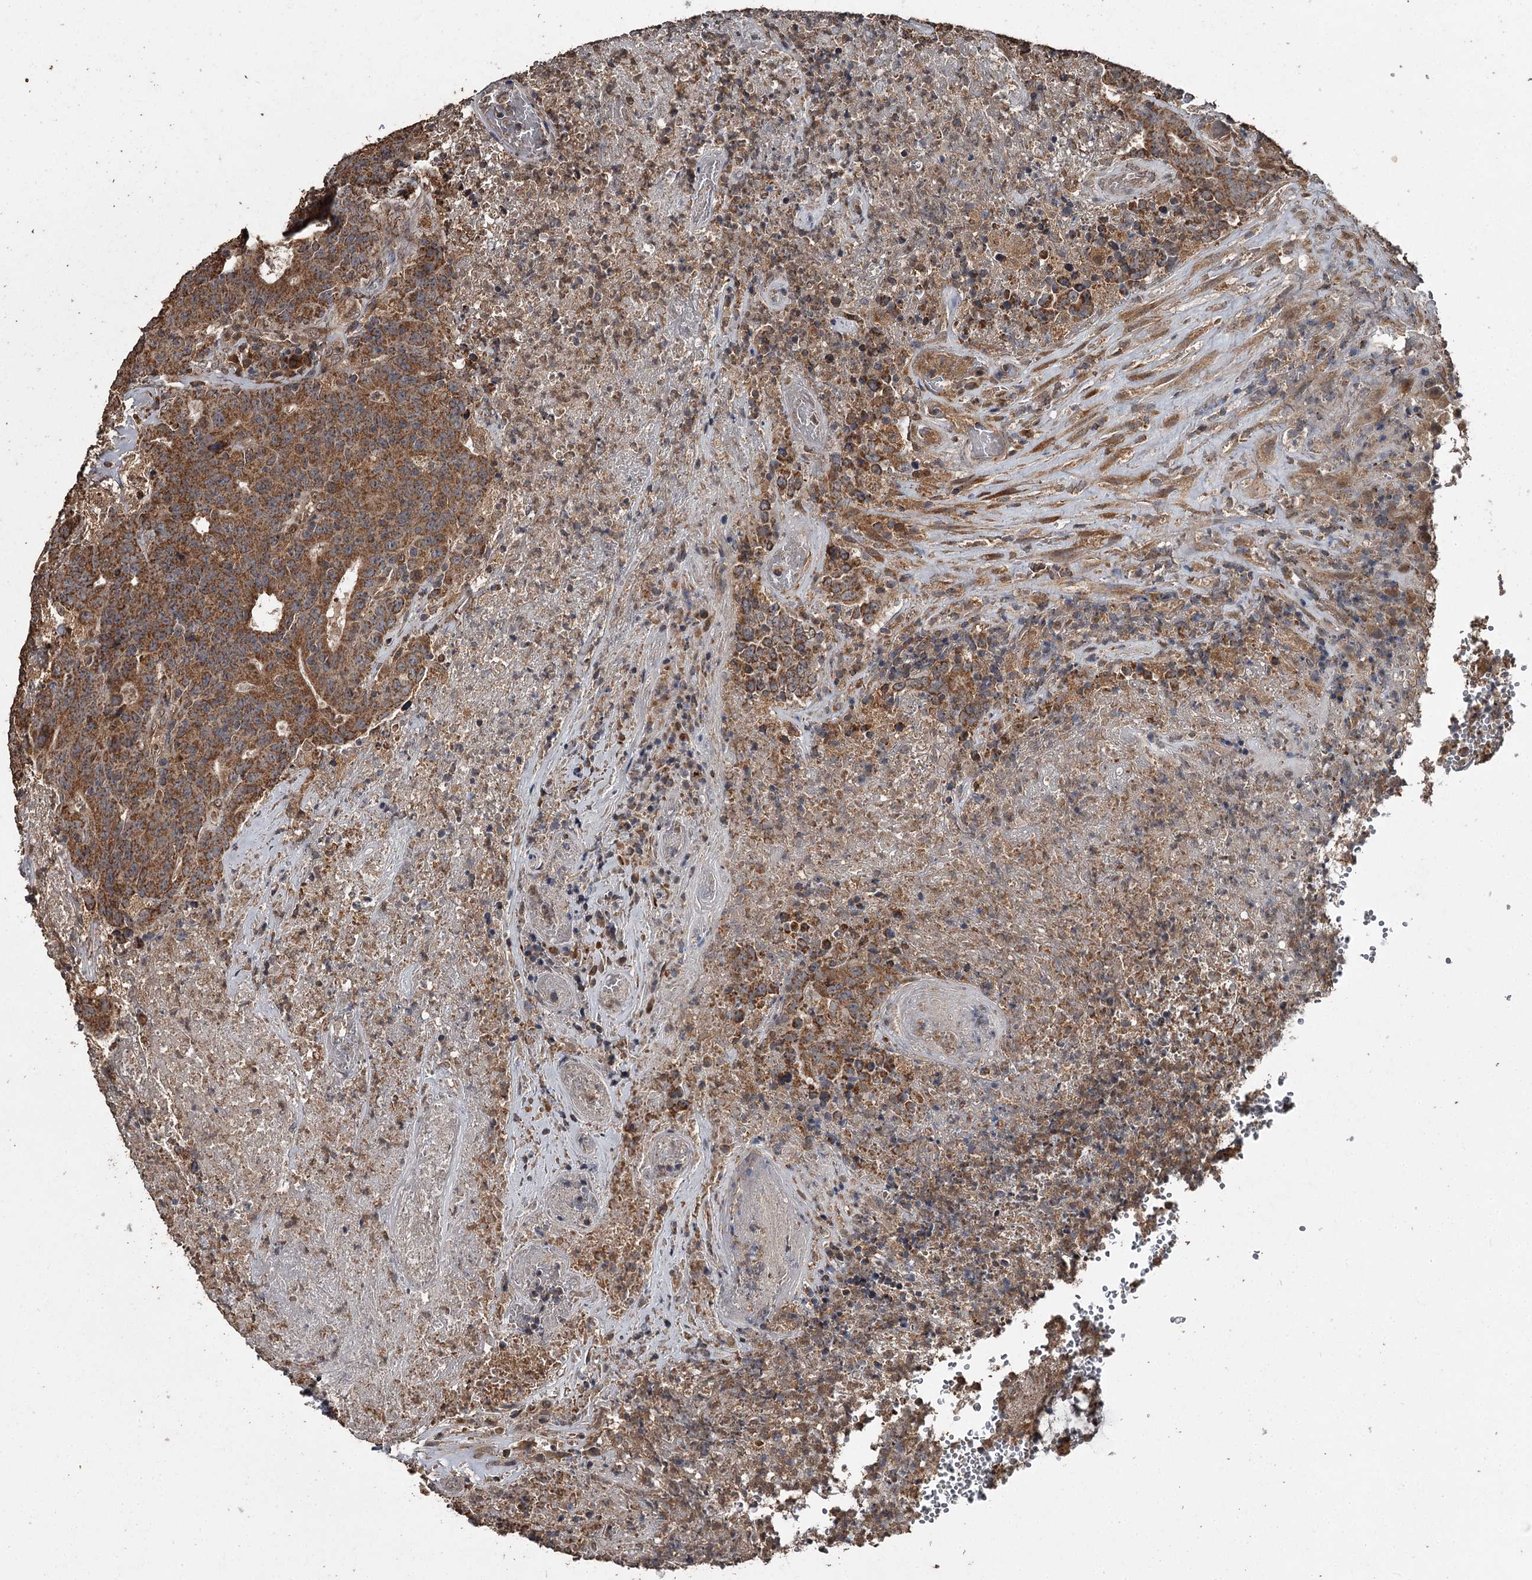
{"staining": {"intensity": "strong", "quantity": ">75%", "location": "cytoplasmic/membranous"}, "tissue": "colorectal cancer", "cell_type": "Tumor cells", "image_type": "cancer", "snomed": [{"axis": "morphology", "description": "Adenocarcinoma, NOS"}, {"axis": "topography", "description": "Colon"}], "caption": "An IHC photomicrograph of tumor tissue is shown. Protein staining in brown shows strong cytoplasmic/membranous positivity in colorectal adenocarcinoma within tumor cells.", "gene": "WIPI1", "patient": {"sex": "female", "age": 75}}